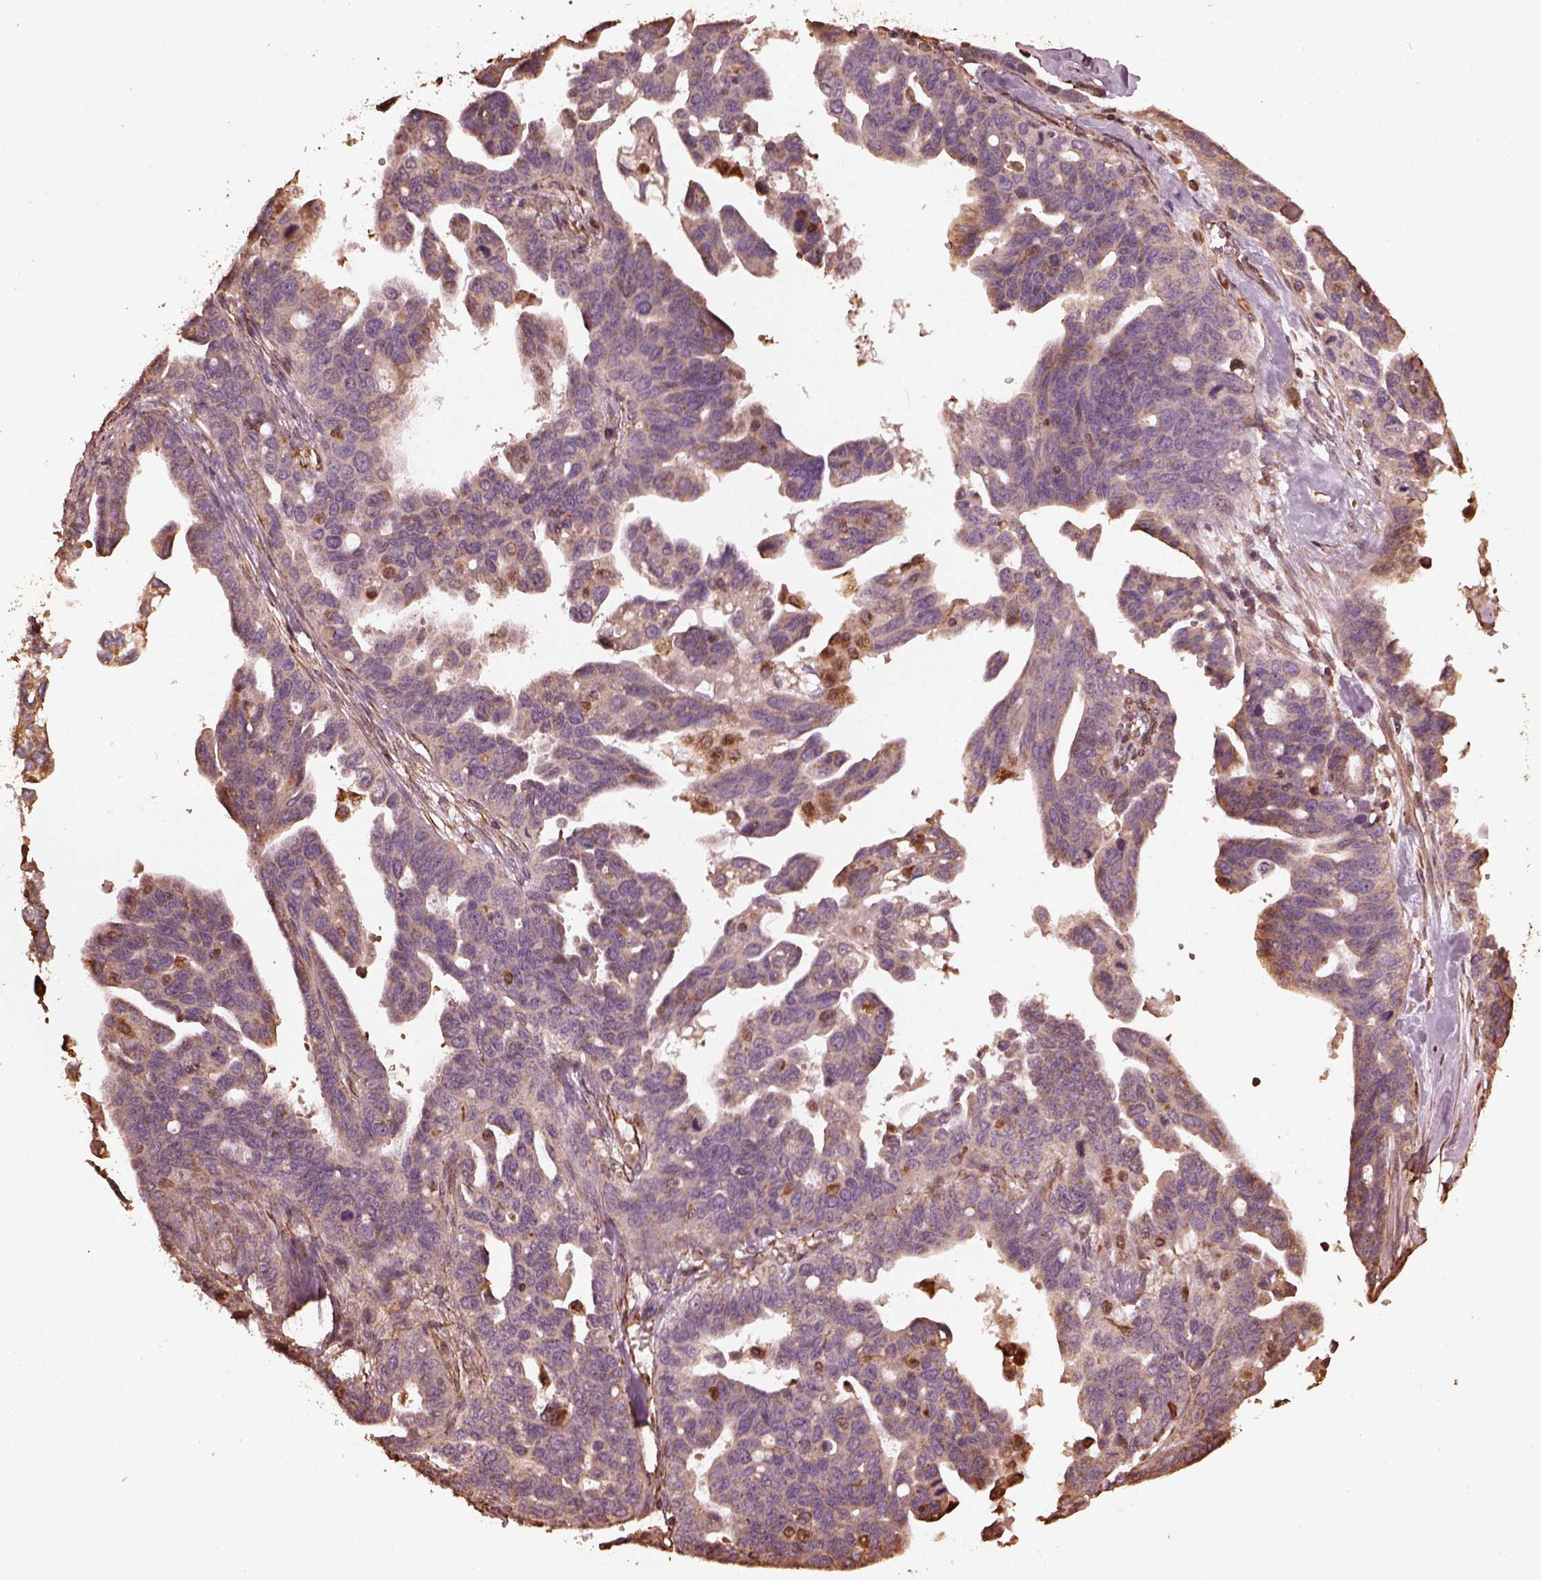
{"staining": {"intensity": "weak", "quantity": "<25%", "location": "cytoplasmic/membranous"}, "tissue": "ovarian cancer", "cell_type": "Tumor cells", "image_type": "cancer", "snomed": [{"axis": "morphology", "description": "Cystadenocarcinoma, serous, NOS"}, {"axis": "topography", "description": "Ovary"}], "caption": "A high-resolution histopathology image shows IHC staining of ovarian serous cystadenocarcinoma, which displays no significant positivity in tumor cells.", "gene": "GTPBP1", "patient": {"sex": "female", "age": 69}}